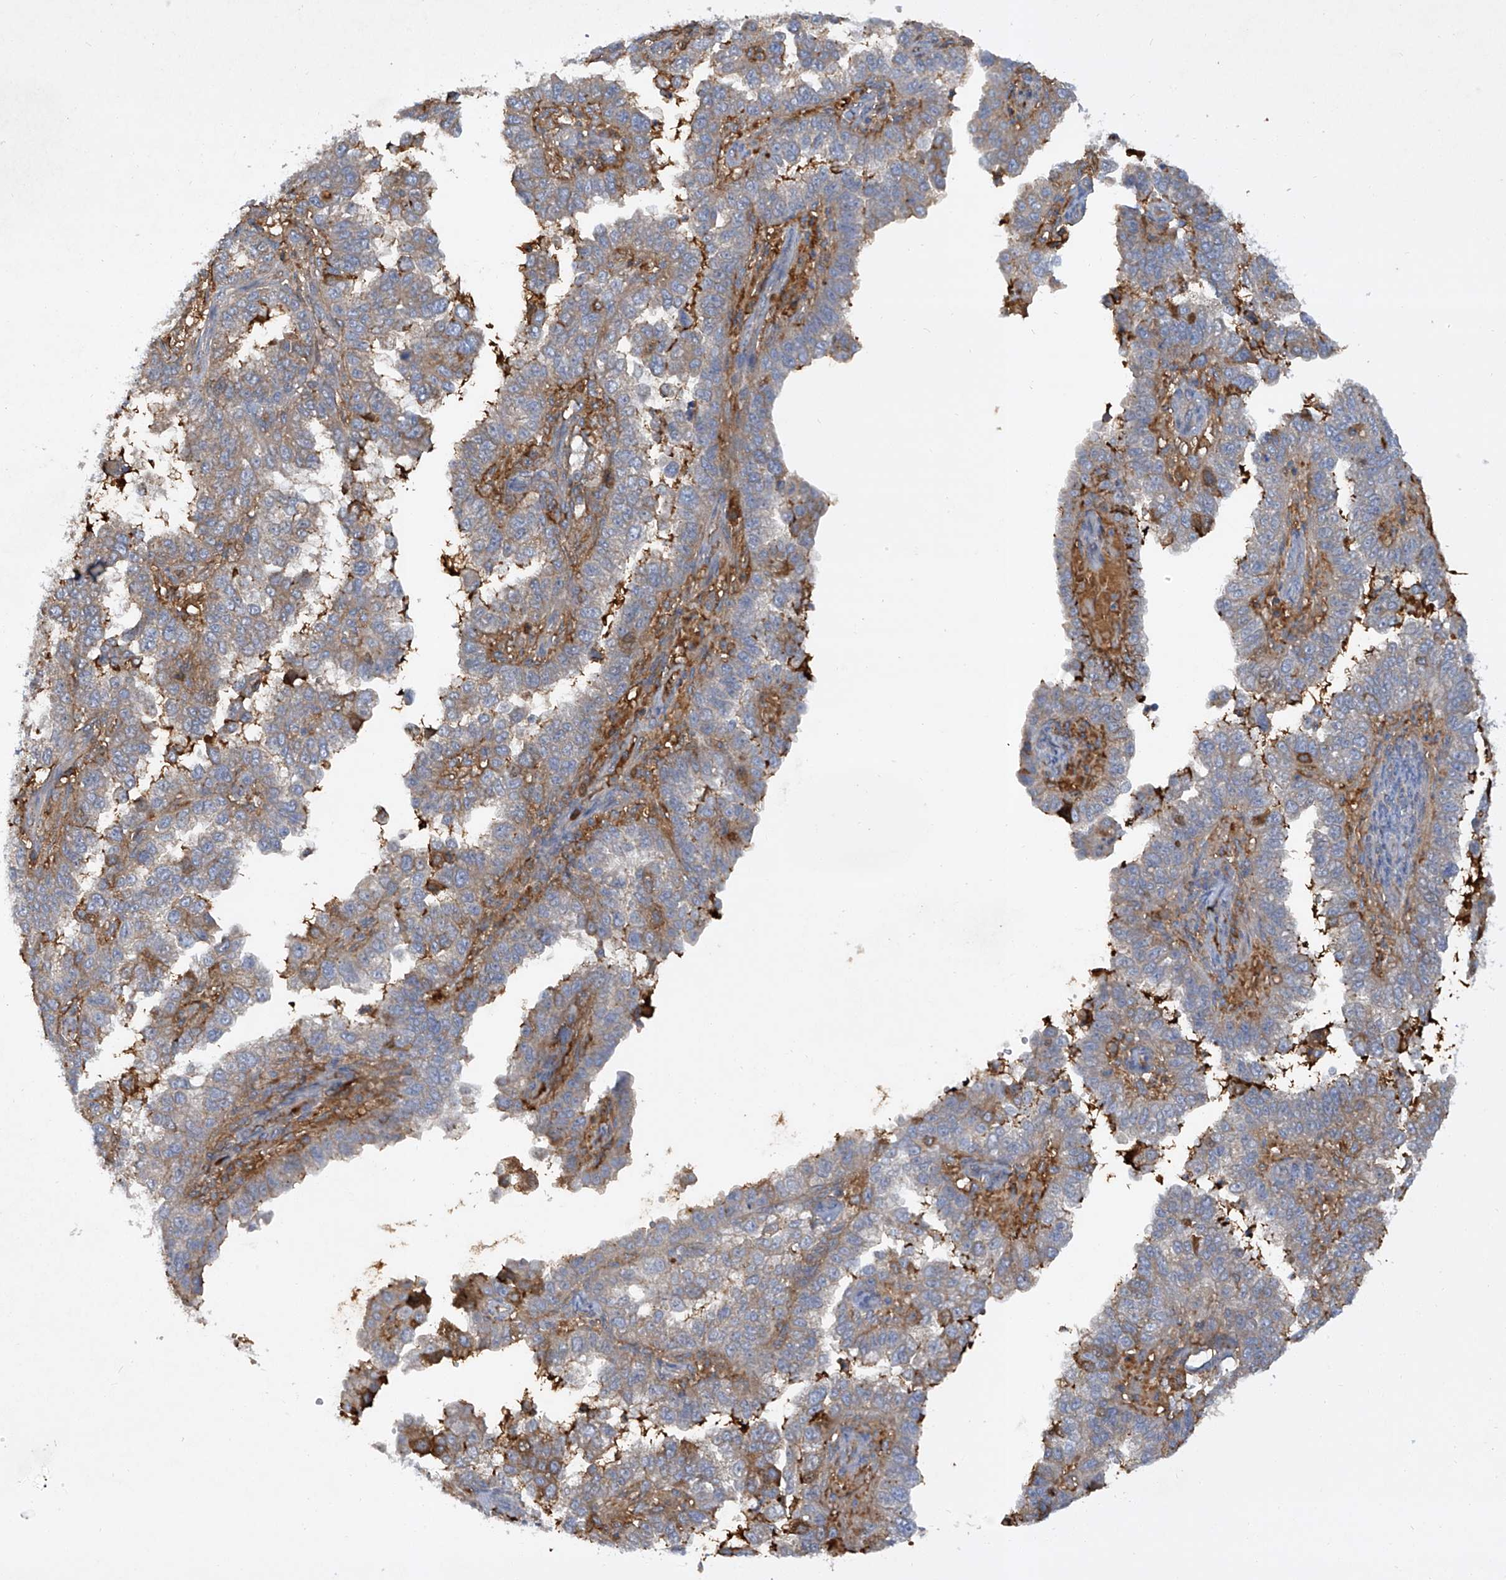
{"staining": {"intensity": "weak", "quantity": "<25%", "location": "cytoplasmic/membranous"}, "tissue": "endometrial cancer", "cell_type": "Tumor cells", "image_type": "cancer", "snomed": [{"axis": "morphology", "description": "Adenocarcinoma, NOS"}, {"axis": "topography", "description": "Endometrium"}], "caption": "High magnification brightfield microscopy of endometrial cancer stained with DAB (3,3'-diaminobenzidine) (brown) and counterstained with hematoxylin (blue): tumor cells show no significant positivity. (DAB (3,3'-diaminobenzidine) immunohistochemistry (IHC), high magnification).", "gene": "HAS3", "patient": {"sex": "female", "age": 85}}